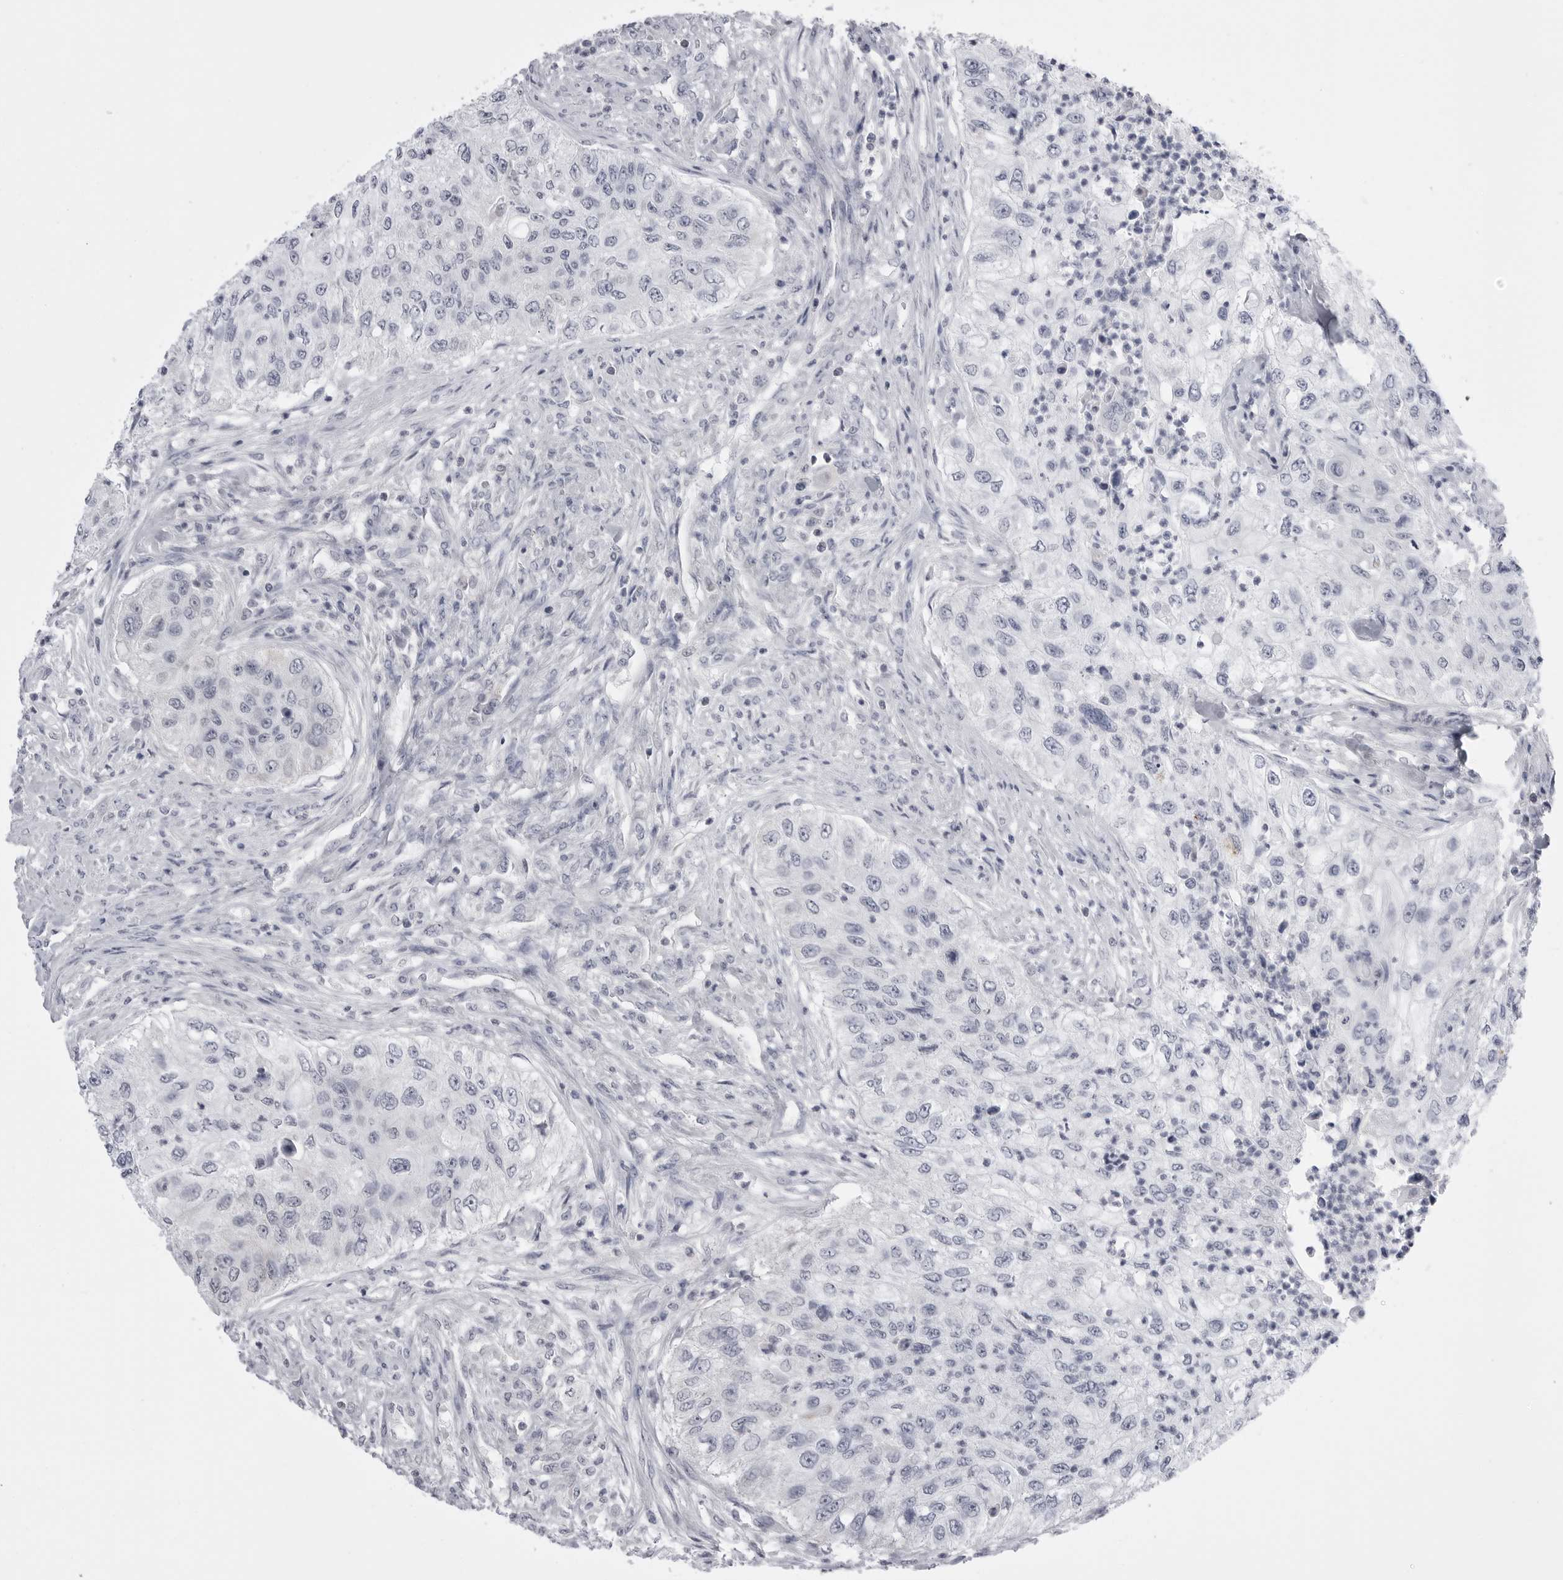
{"staining": {"intensity": "negative", "quantity": "none", "location": "none"}, "tissue": "urothelial cancer", "cell_type": "Tumor cells", "image_type": "cancer", "snomed": [{"axis": "morphology", "description": "Urothelial carcinoma, High grade"}, {"axis": "topography", "description": "Urinary bladder"}], "caption": "Urothelial carcinoma (high-grade) stained for a protein using immunohistochemistry (IHC) exhibits no expression tumor cells.", "gene": "TUFM", "patient": {"sex": "female", "age": 60}}